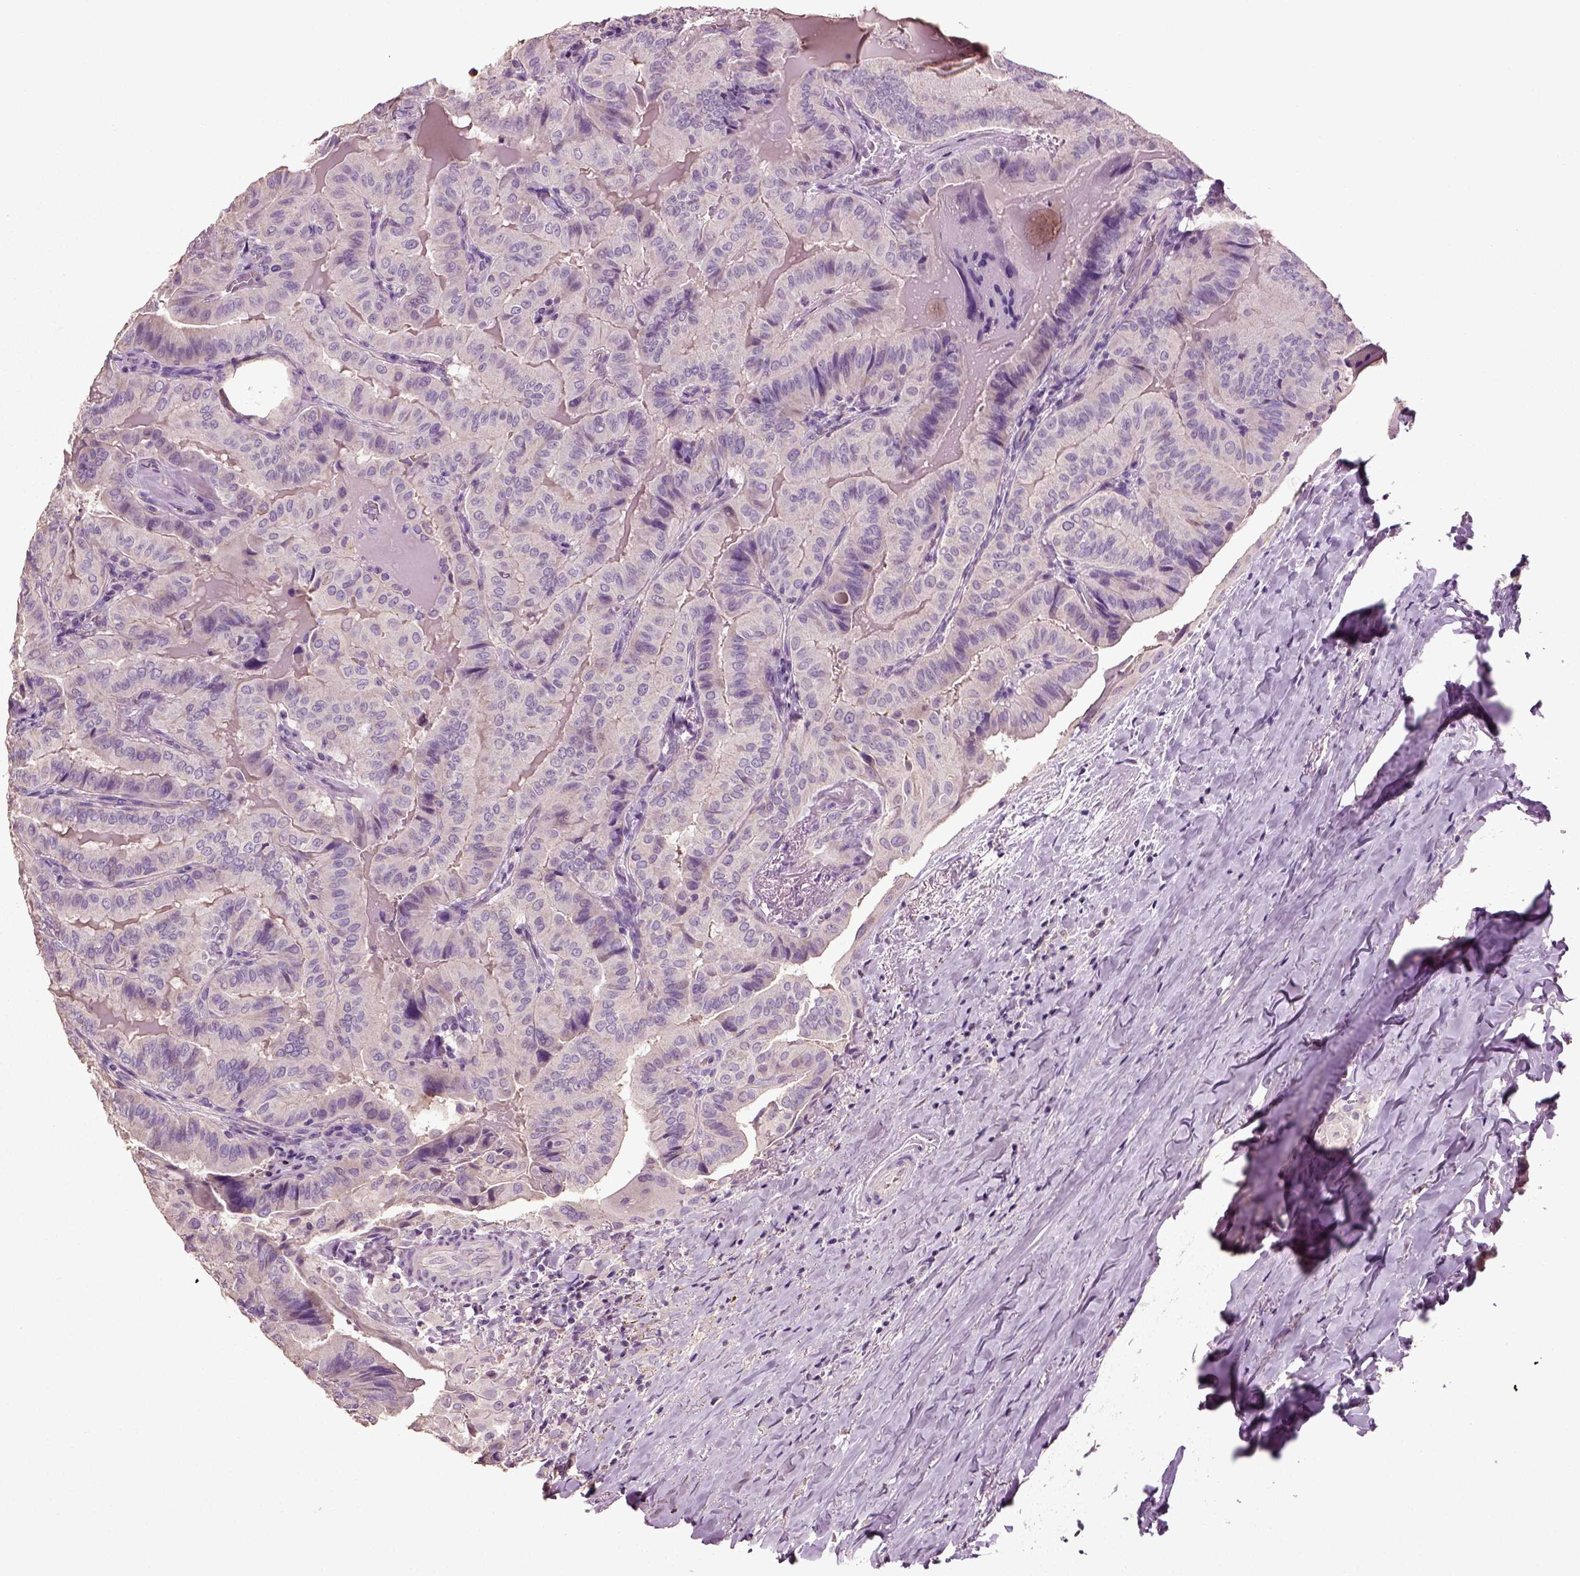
{"staining": {"intensity": "negative", "quantity": "none", "location": "none"}, "tissue": "thyroid cancer", "cell_type": "Tumor cells", "image_type": "cancer", "snomed": [{"axis": "morphology", "description": "Papillary adenocarcinoma, NOS"}, {"axis": "topography", "description": "Thyroid gland"}], "caption": "This is an IHC micrograph of human thyroid cancer (papillary adenocarcinoma). There is no positivity in tumor cells.", "gene": "DEFB118", "patient": {"sex": "female", "age": 68}}